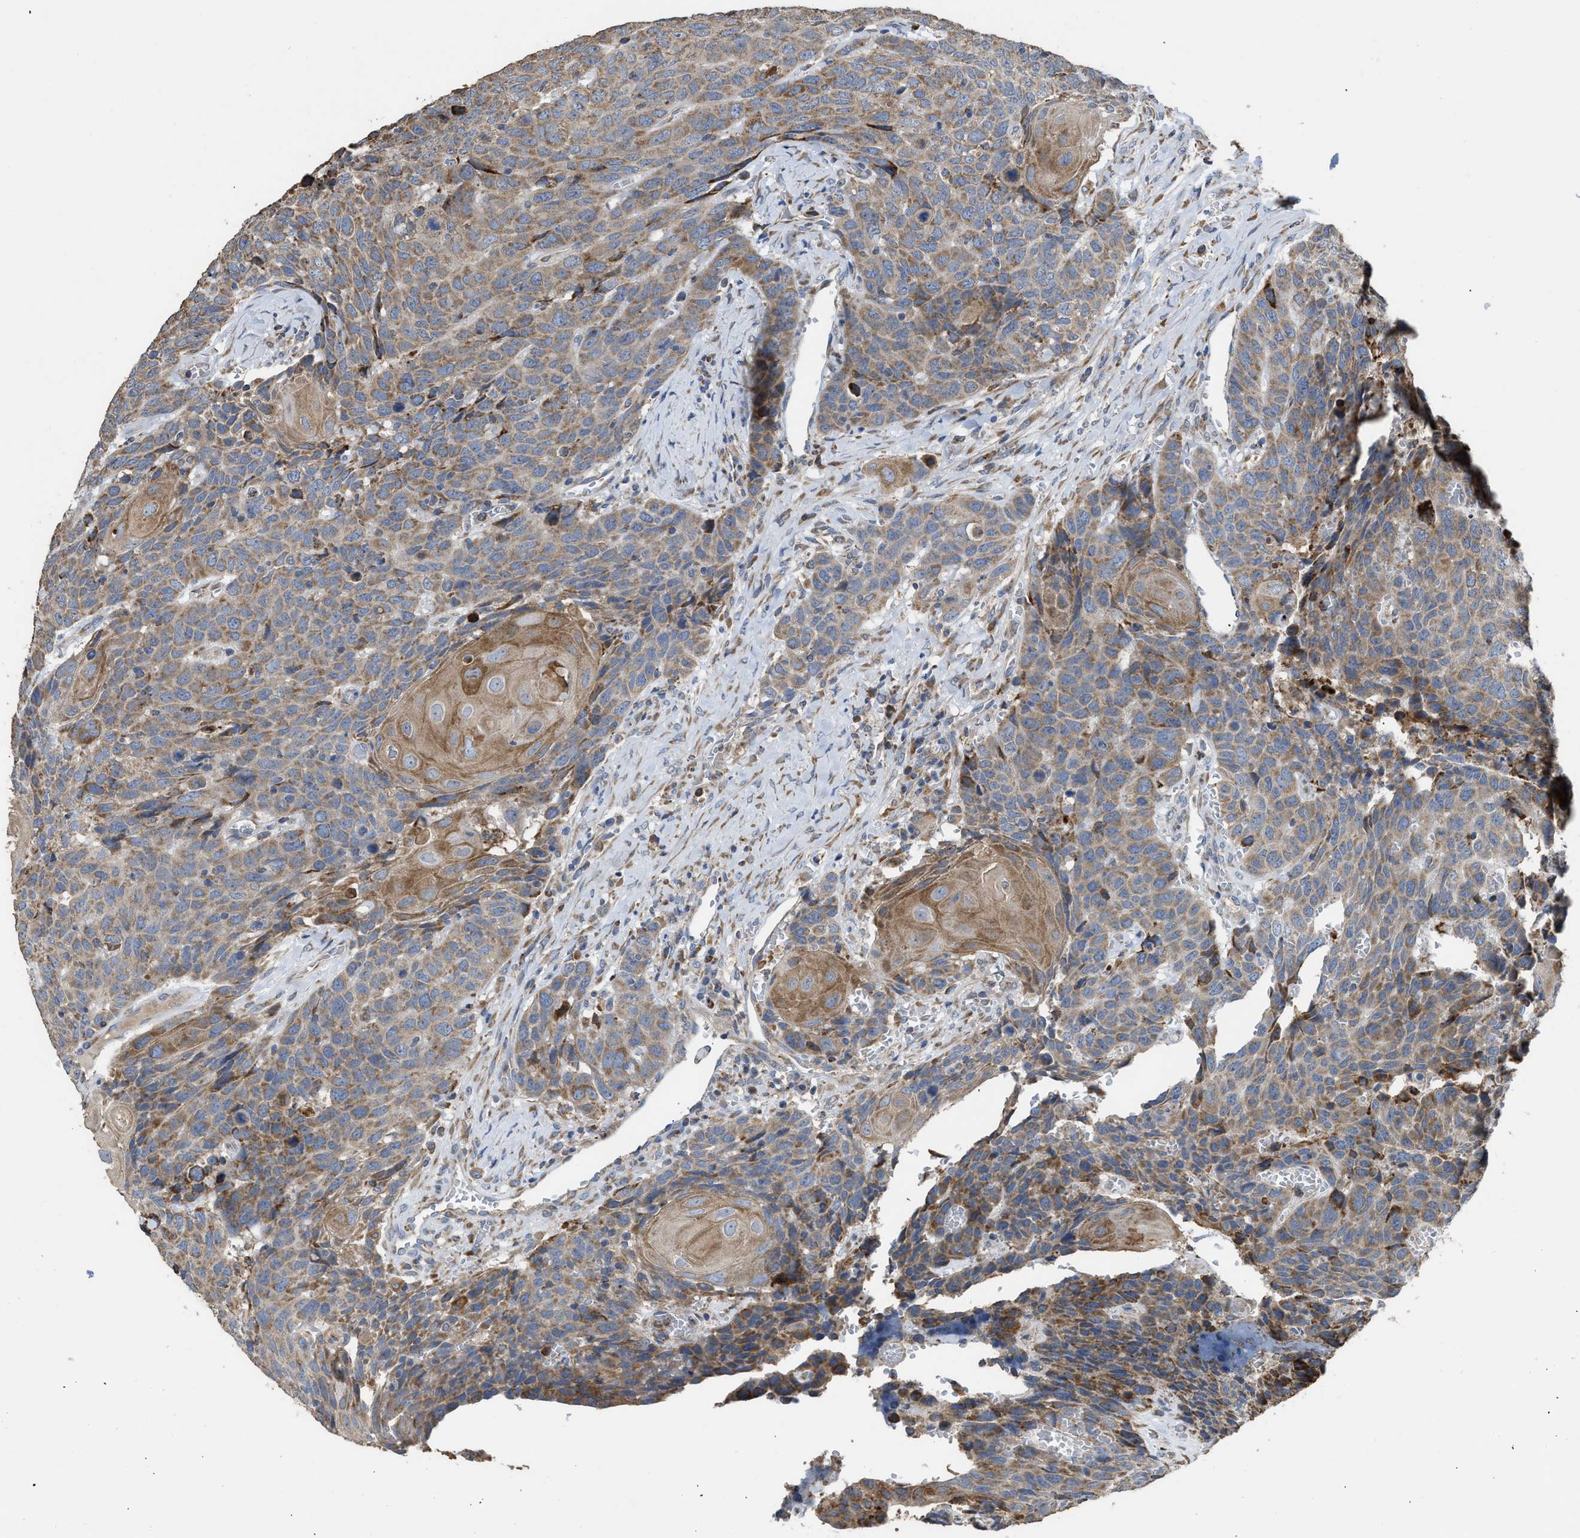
{"staining": {"intensity": "moderate", "quantity": ">75%", "location": "cytoplasmic/membranous"}, "tissue": "head and neck cancer", "cell_type": "Tumor cells", "image_type": "cancer", "snomed": [{"axis": "morphology", "description": "Squamous cell carcinoma, NOS"}, {"axis": "topography", "description": "Head-Neck"}], "caption": "High-magnification brightfield microscopy of head and neck squamous cell carcinoma stained with DAB (brown) and counterstained with hematoxylin (blue). tumor cells exhibit moderate cytoplasmic/membranous expression is seen in about>75% of cells.", "gene": "AK2", "patient": {"sex": "male", "age": 66}}